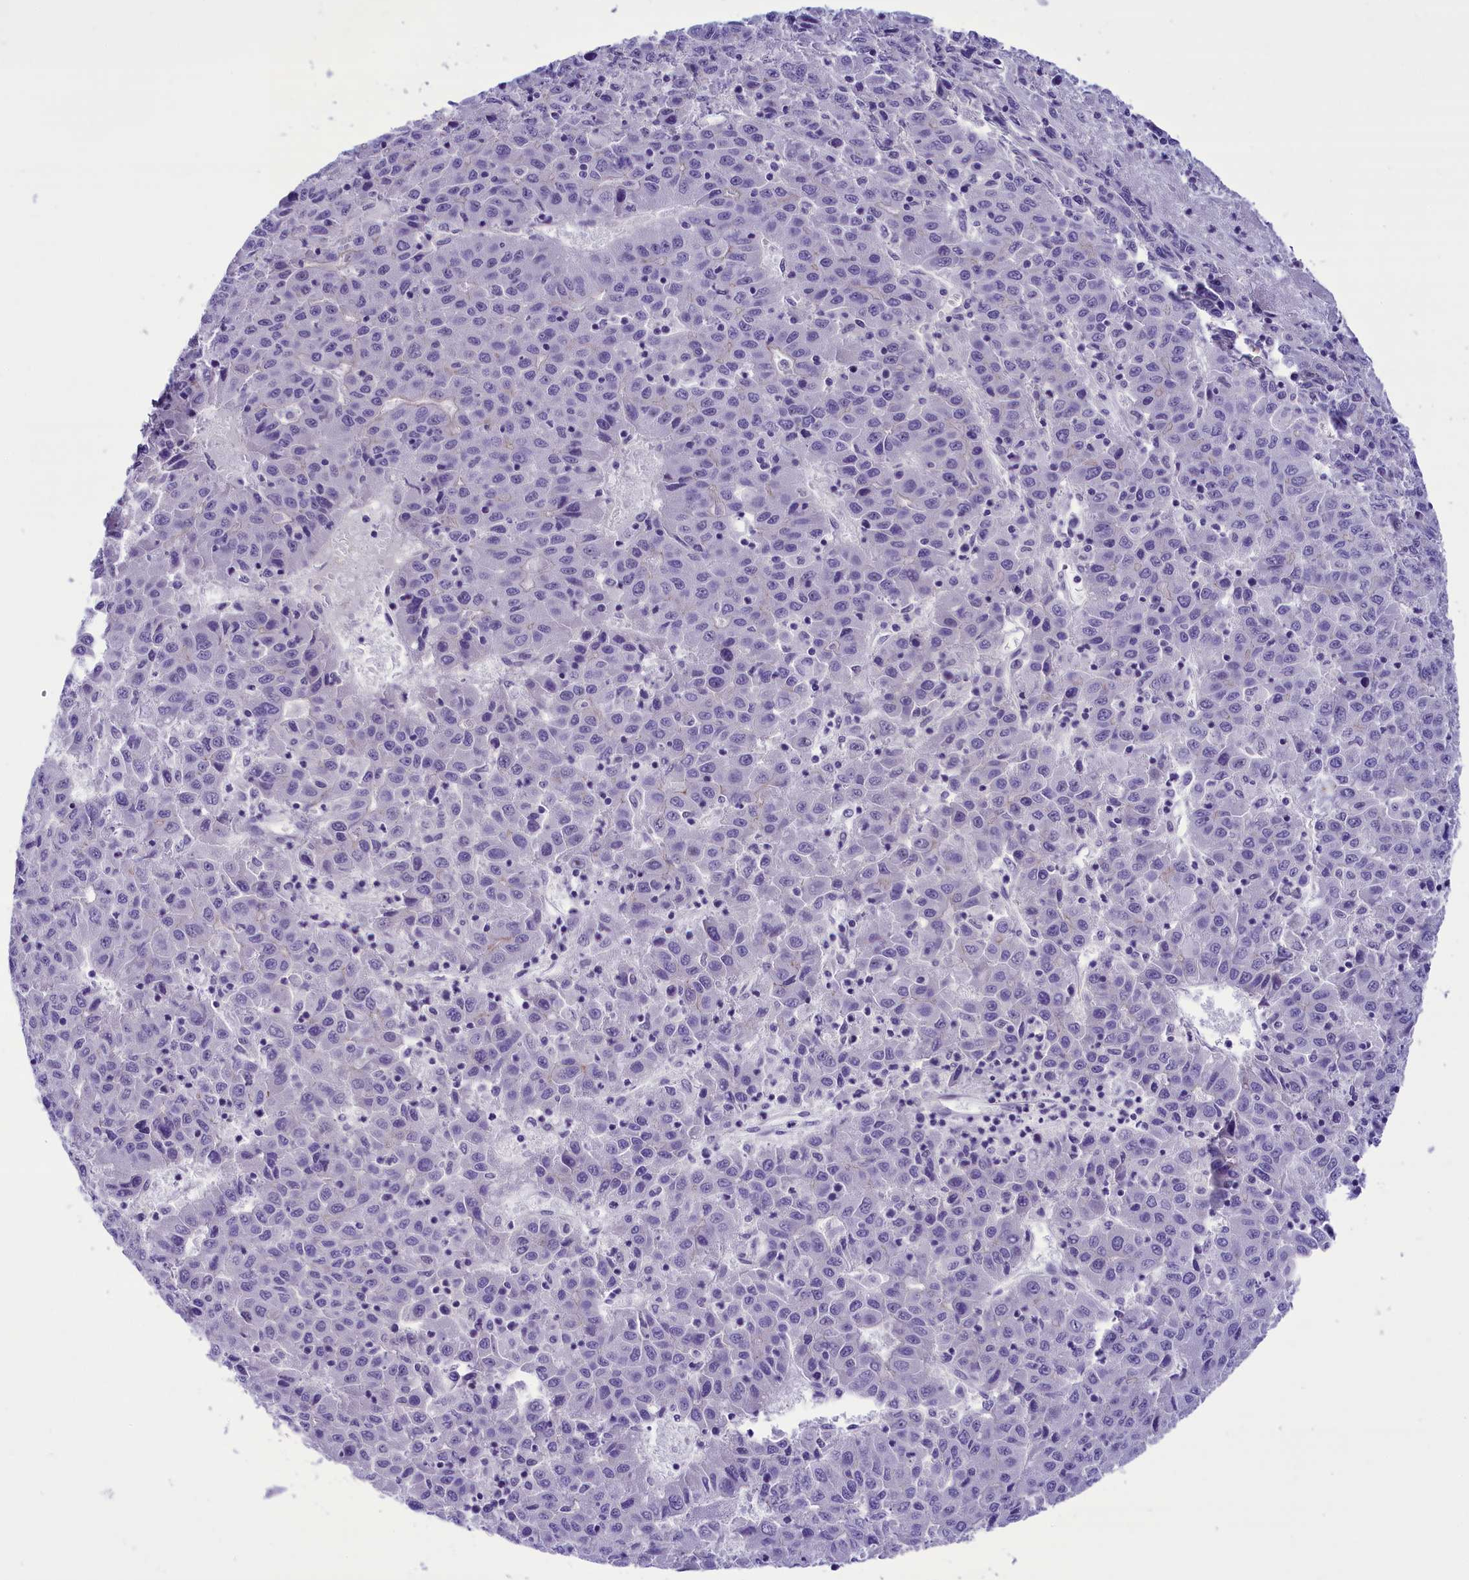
{"staining": {"intensity": "negative", "quantity": "none", "location": "none"}, "tissue": "liver cancer", "cell_type": "Tumor cells", "image_type": "cancer", "snomed": [{"axis": "morphology", "description": "Carcinoma, Hepatocellular, NOS"}, {"axis": "topography", "description": "Liver"}], "caption": "IHC of liver cancer shows no staining in tumor cells.", "gene": "PRR15", "patient": {"sex": "female", "age": 53}}